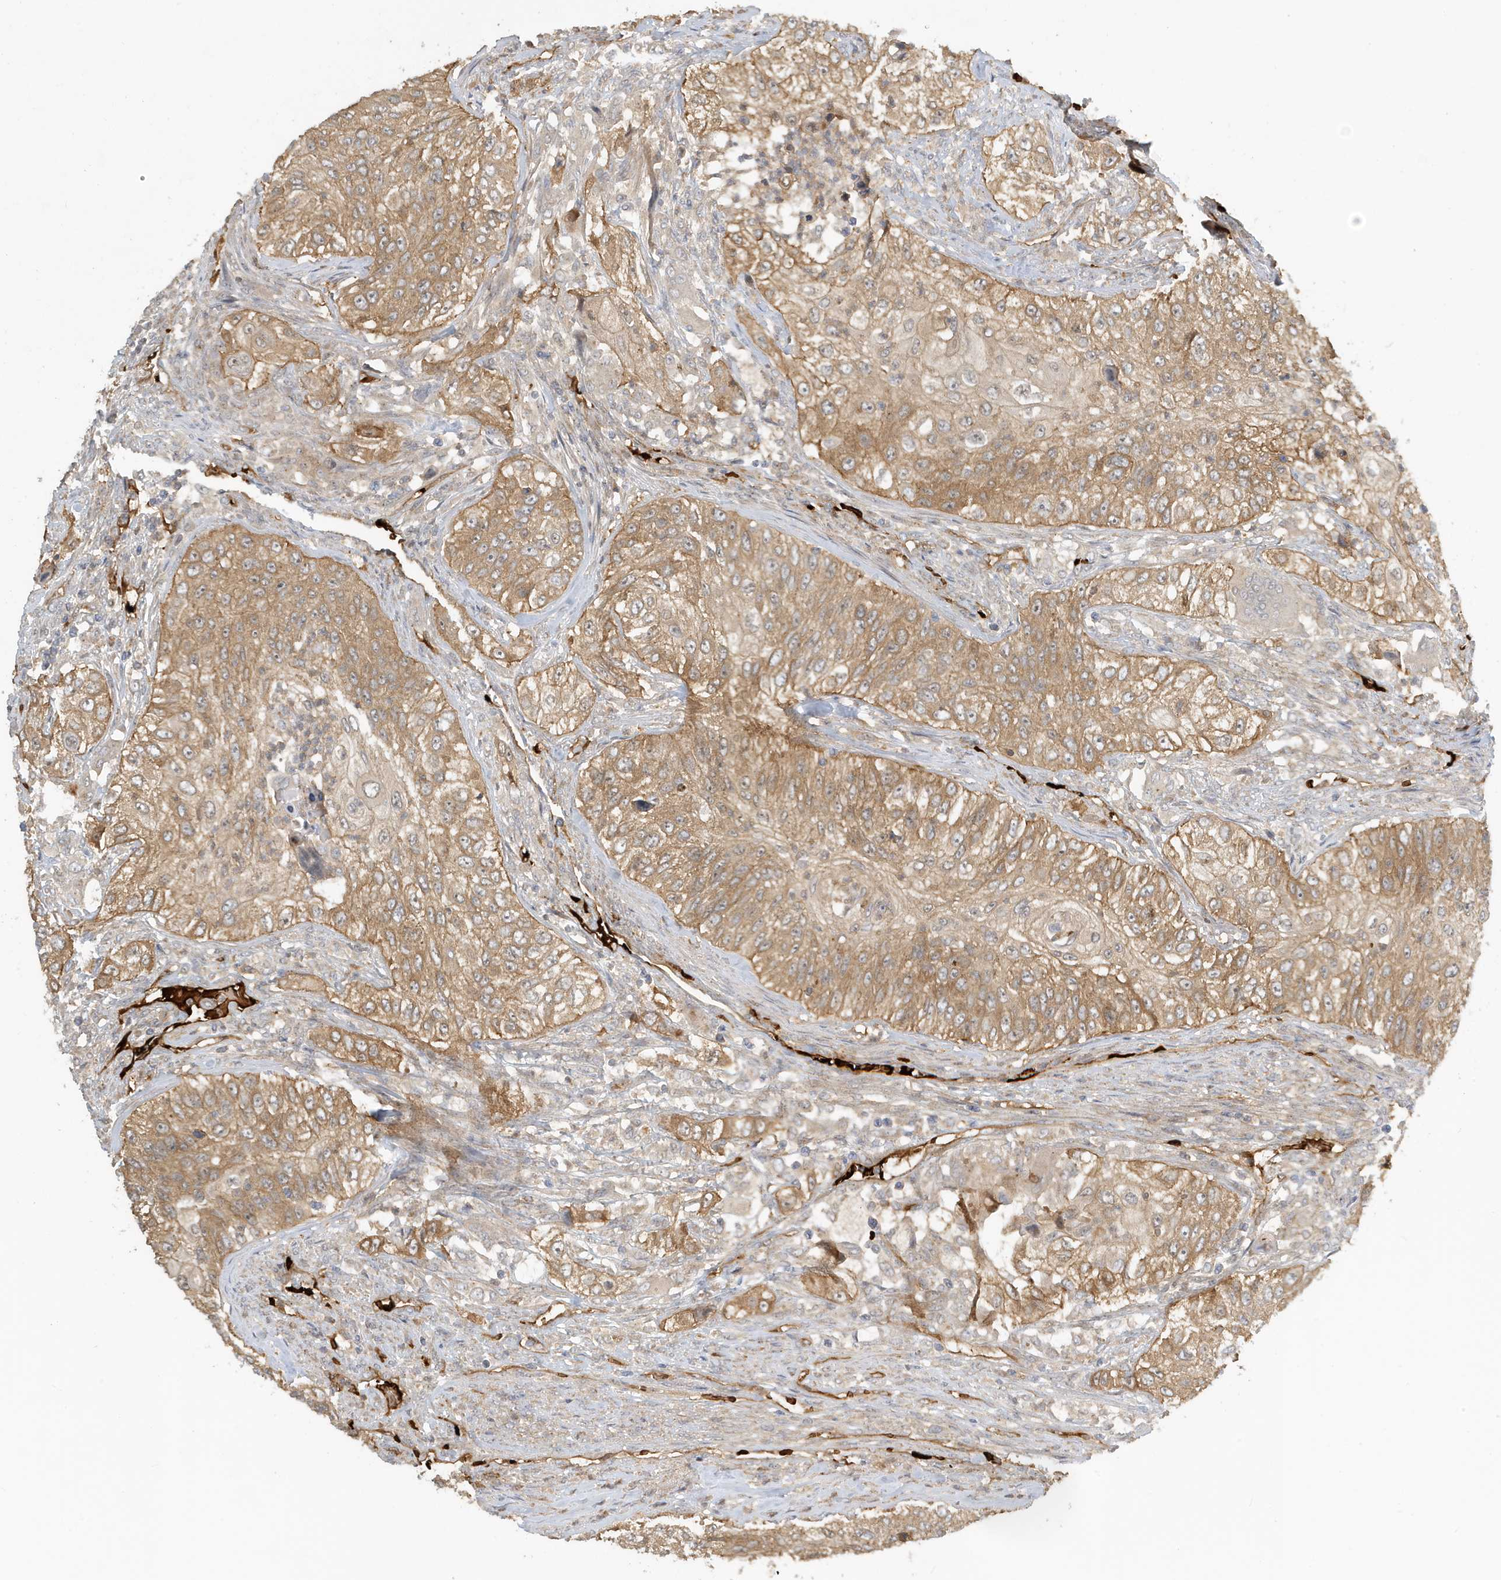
{"staining": {"intensity": "moderate", "quantity": ">75%", "location": "cytoplasmic/membranous"}, "tissue": "urothelial cancer", "cell_type": "Tumor cells", "image_type": "cancer", "snomed": [{"axis": "morphology", "description": "Urothelial carcinoma, High grade"}, {"axis": "topography", "description": "Urinary bladder"}], "caption": "Immunohistochemical staining of high-grade urothelial carcinoma reveals medium levels of moderate cytoplasmic/membranous expression in about >75% of tumor cells.", "gene": "FYCO1", "patient": {"sex": "female", "age": 60}}